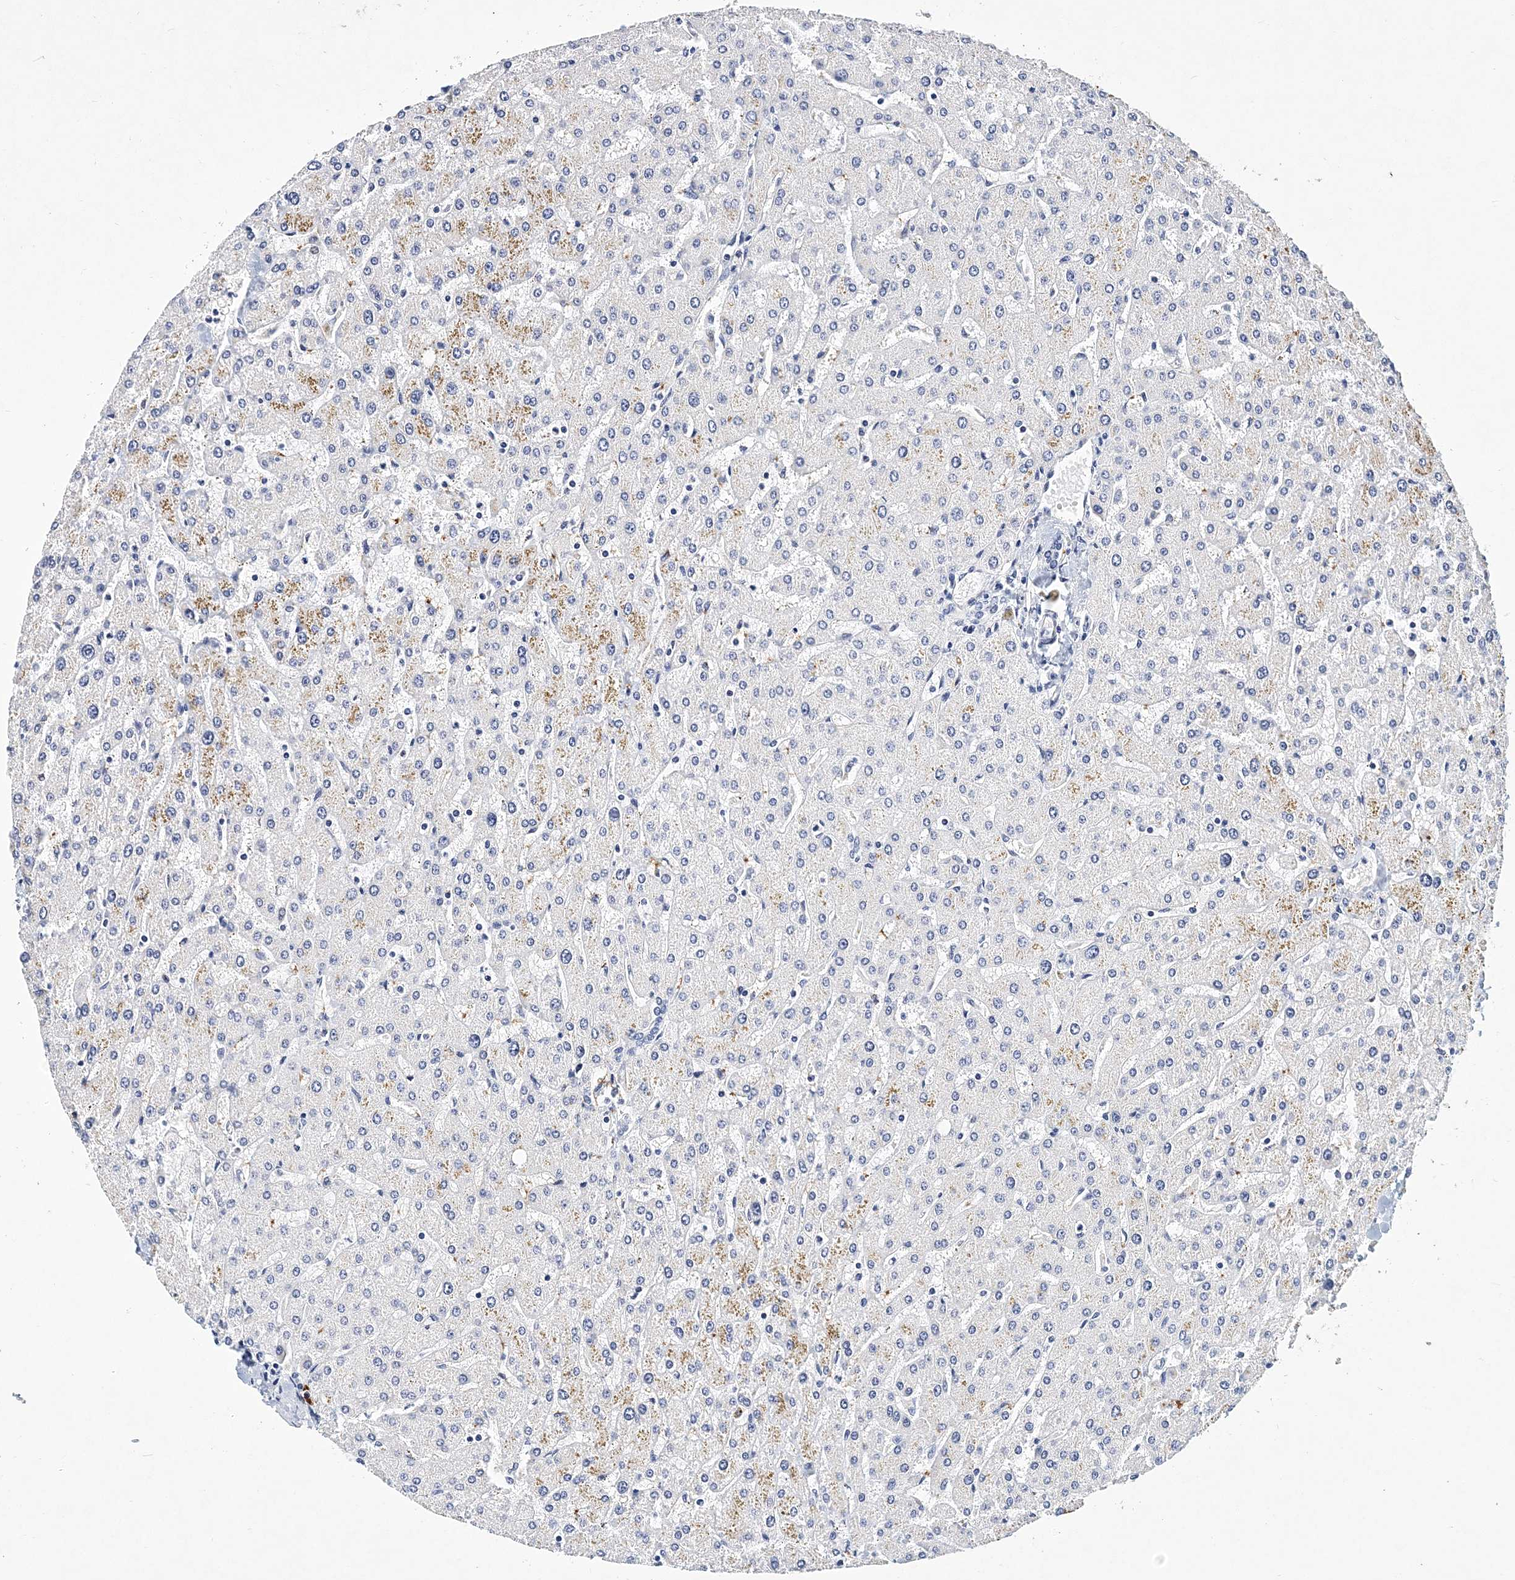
{"staining": {"intensity": "negative", "quantity": "none", "location": "none"}, "tissue": "liver", "cell_type": "Cholangiocytes", "image_type": "normal", "snomed": [{"axis": "morphology", "description": "Normal tissue, NOS"}, {"axis": "topography", "description": "Liver"}], "caption": "Benign liver was stained to show a protein in brown. There is no significant staining in cholangiocytes.", "gene": "ITGA2B", "patient": {"sex": "male", "age": 55}}